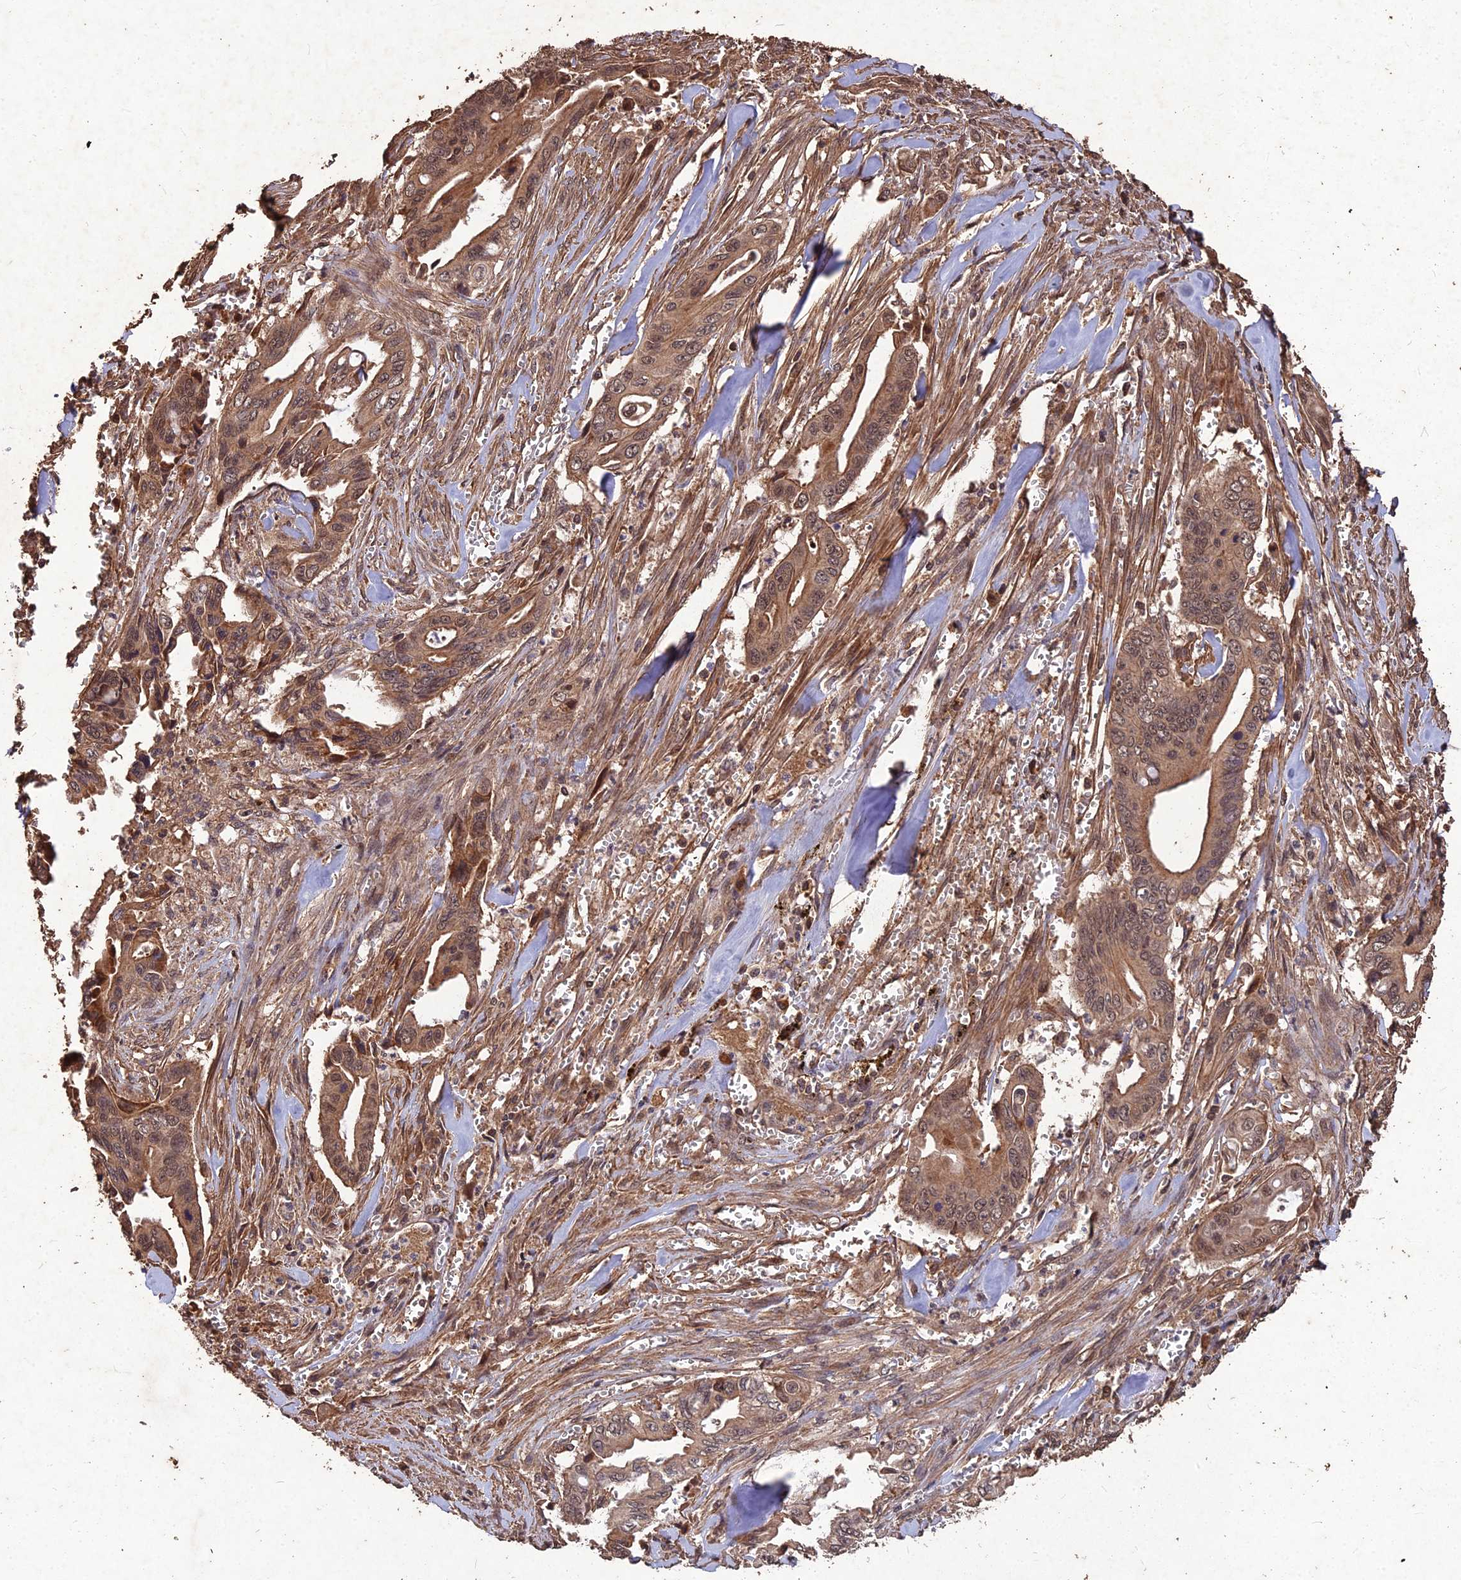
{"staining": {"intensity": "moderate", "quantity": ">75%", "location": "cytoplasmic/membranous,nuclear"}, "tissue": "pancreatic cancer", "cell_type": "Tumor cells", "image_type": "cancer", "snomed": [{"axis": "morphology", "description": "Adenocarcinoma, NOS"}, {"axis": "topography", "description": "Pancreas"}], "caption": "Tumor cells exhibit moderate cytoplasmic/membranous and nuclear staining in approximately >75% of cells in pancreatic adenocarcinoma.", "gene": "SYMPK", "patient": {"sex": "male", "age": 59}}